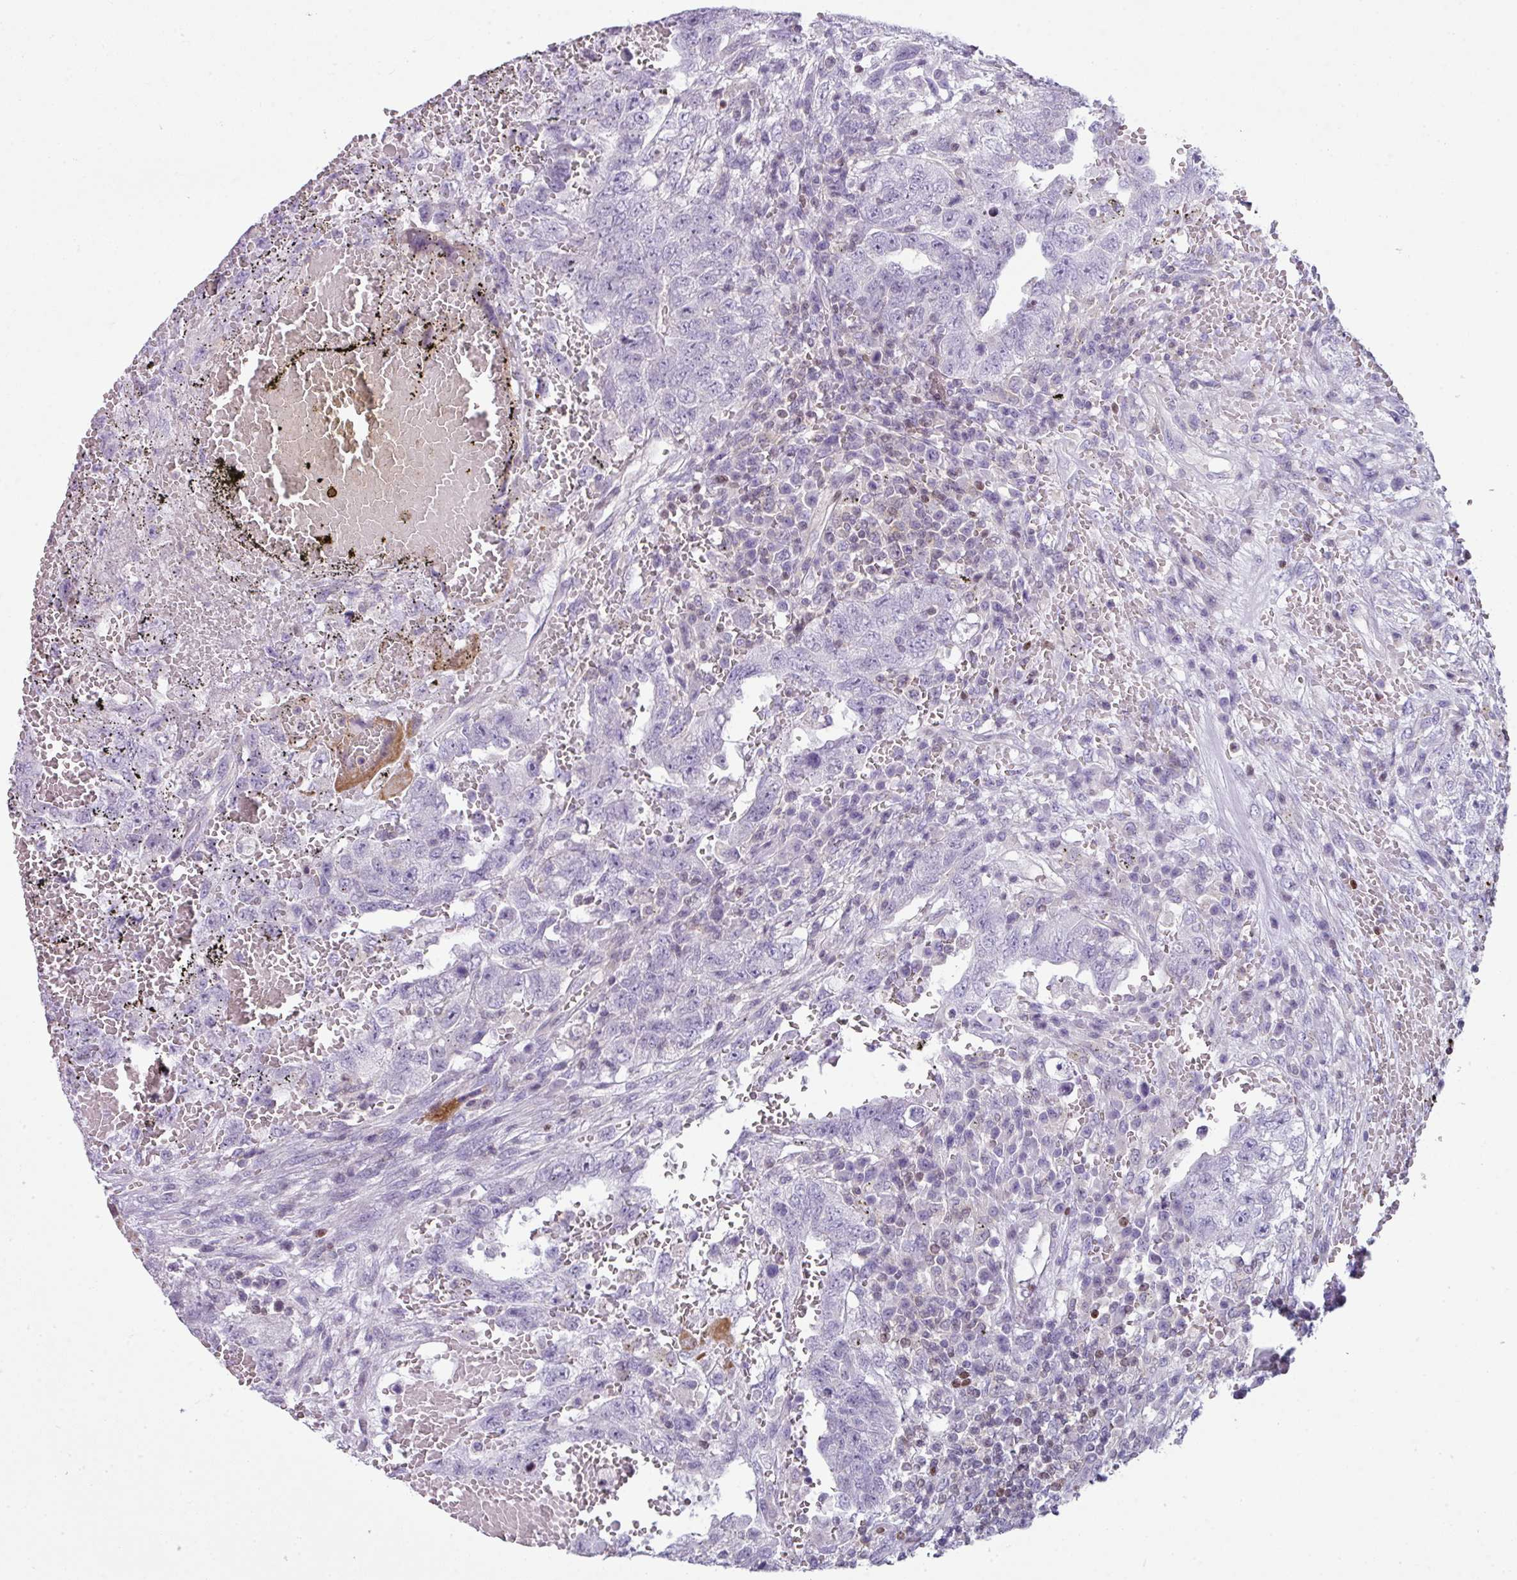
{"staining": {"intensity": "negative", "quantity": "none", "location": "none"}, "tissue": "testis cancer", "cell_type": "Tumor cells", "image_type": "cancer", "snomed": [{"axis": "morphology", "description": "Carcinoma, Embryonal, NOS"}, {"axis": "topography", "description": "Testis"}], "caption": "Tumor cells are negative for brown protein staining in testis cancer. (DAB immunohistochemistry, high magnification).", "gene": "STAT5A", "patient": {"sex": "male", "age": 26}}